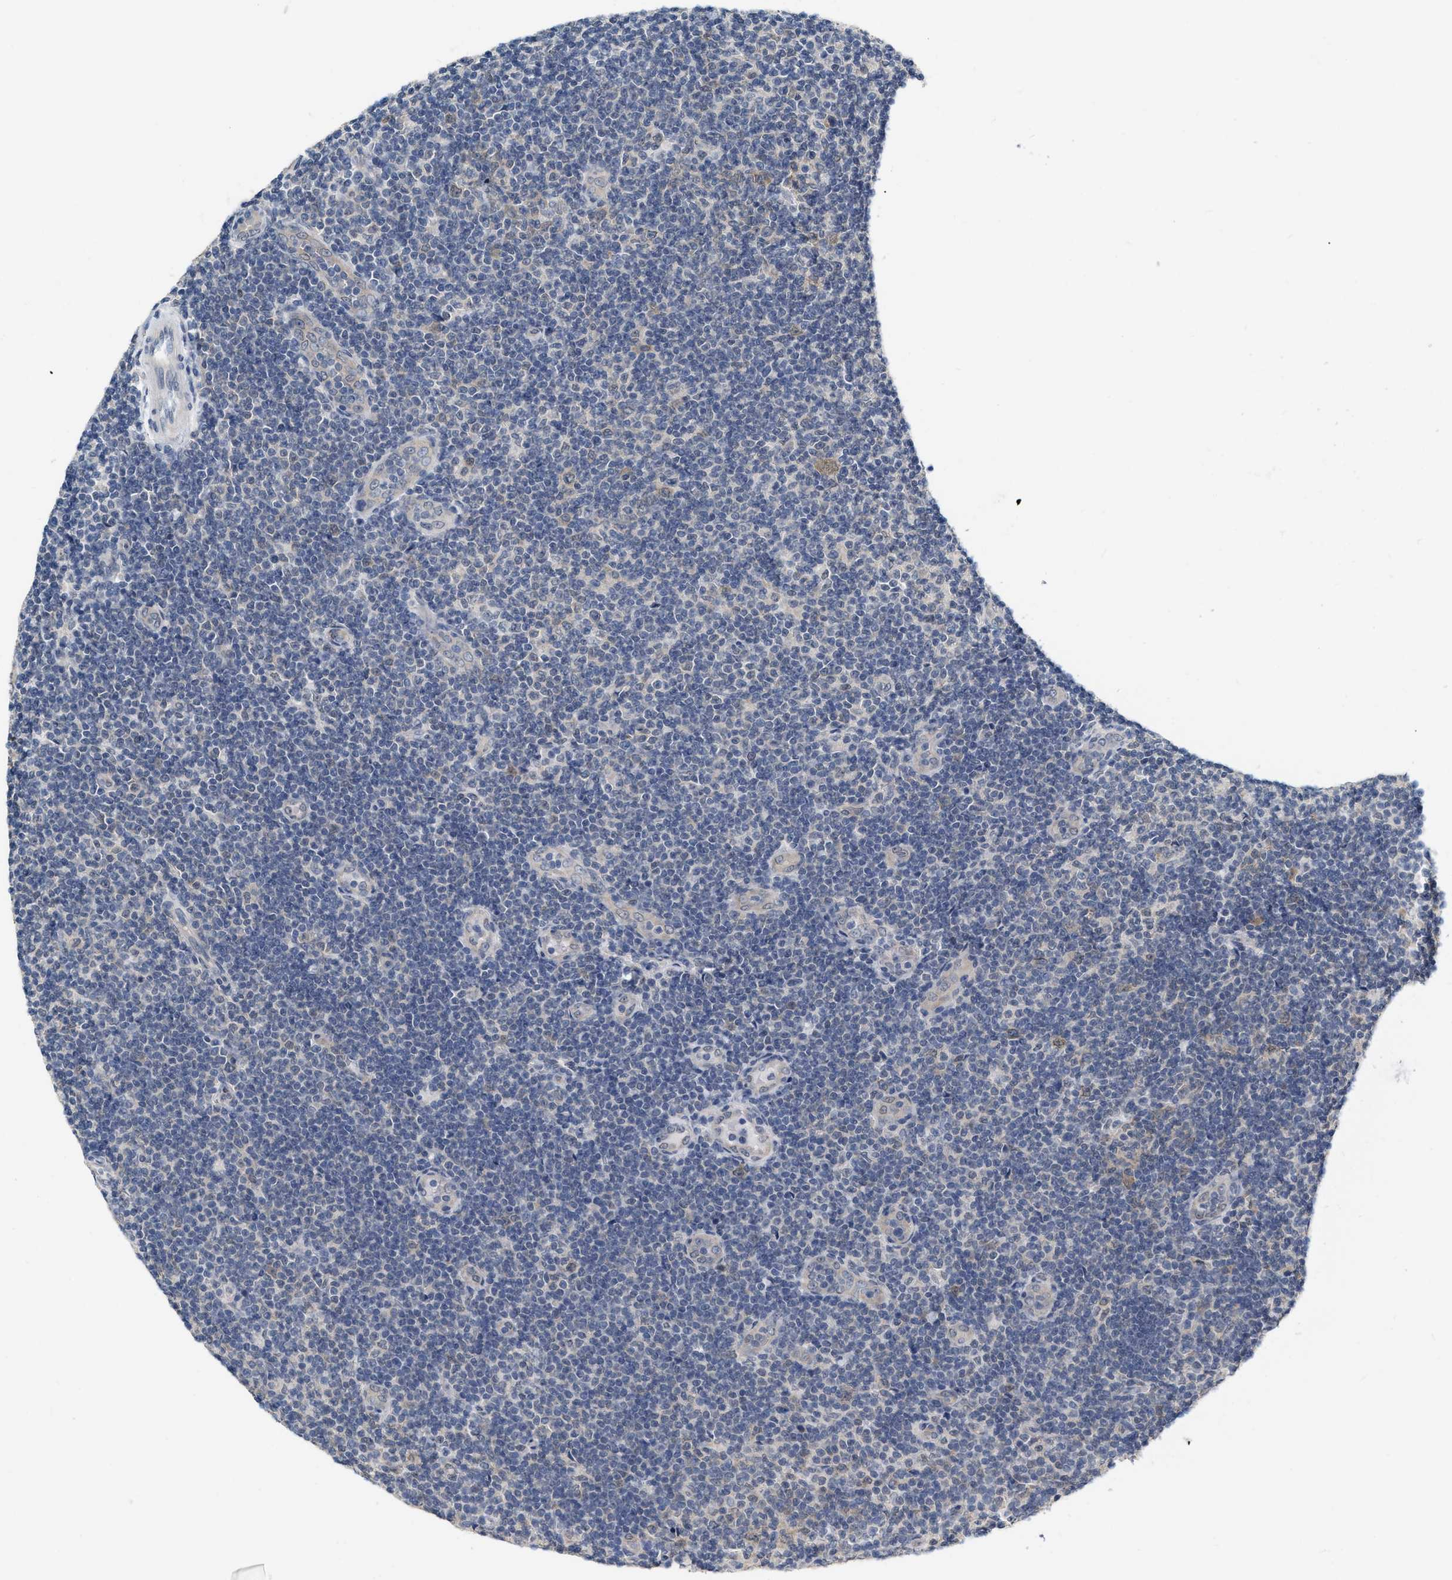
{"staining": {"intensity": "weak", "quantity": "<25%", "location": "cytoplasmic/membranous"}, "tissue": "lymphoma", "cell_type": "Tumor cells", "image_type": "cancer", "snomed": [{"axis": "morphology", "description": "Malignant lymphoma, non-Hodgkin's type, Low grade"}, {"axis": "topography", "description": "Lymph node"}], "caption": "Tumor cells show no significant positivity in malignant lymphoma, non-Hodgkin's type (low-grade).", "gene": "RUVBL1", "patient": {"sex": "male", "age": 83}}